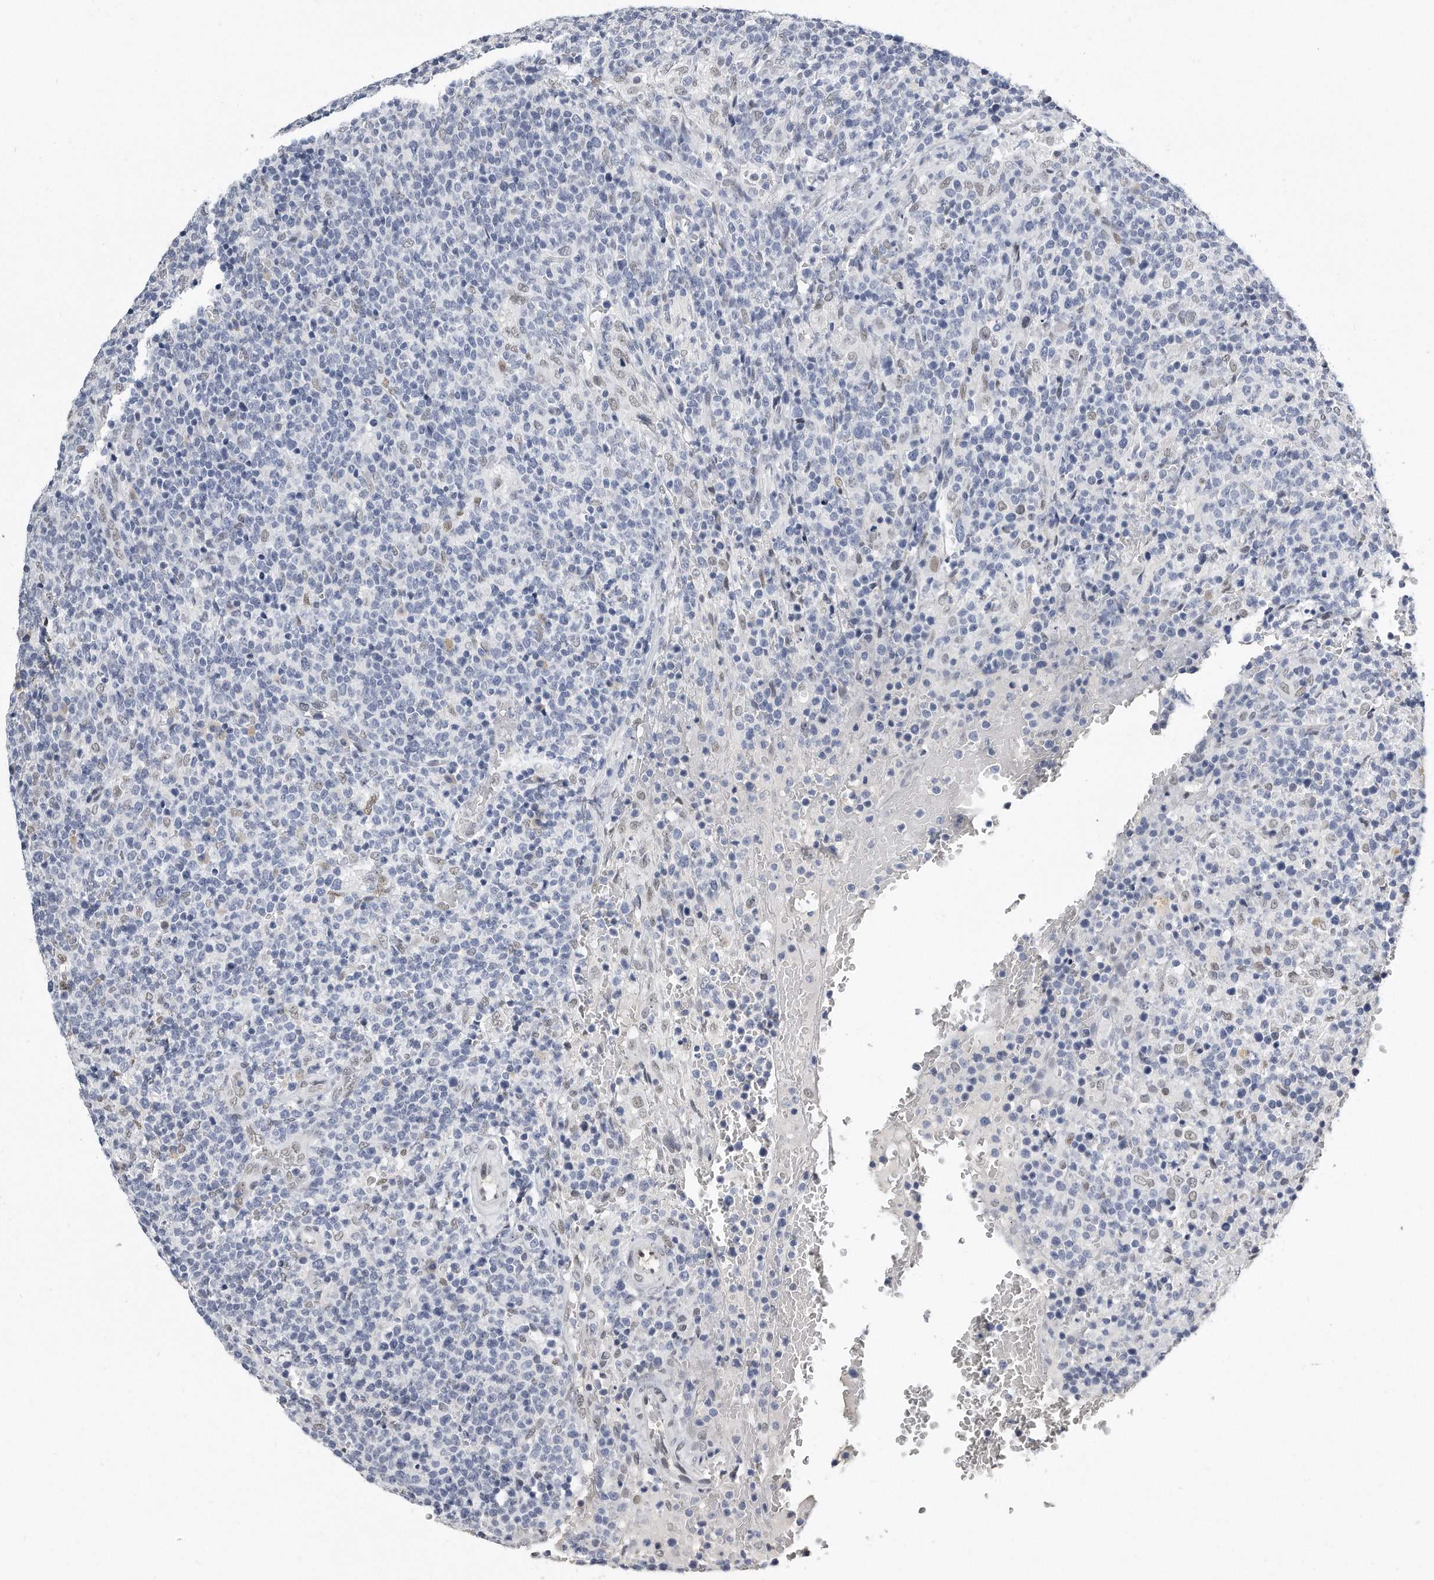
{"staining": {"intensity": "negative", "quantity": "none", "location": "none"}, "tissue": "lymphoma", "cell_type": "Tumor cells", "image_type": "cancer", "snomed": [{"axis": "morphology", "description": "Malignant lymphoma, non-Hodgkin's type, High grade"}, {"axis": "topography", "description": "Lymph node"}], "caption": "Tumor cells show no significant protein positivity in high-grade malignant lymphoma, non-Hodgkin's type.", "gene": "CTBP2", "patient": {"sex": "male", "age": 61}}